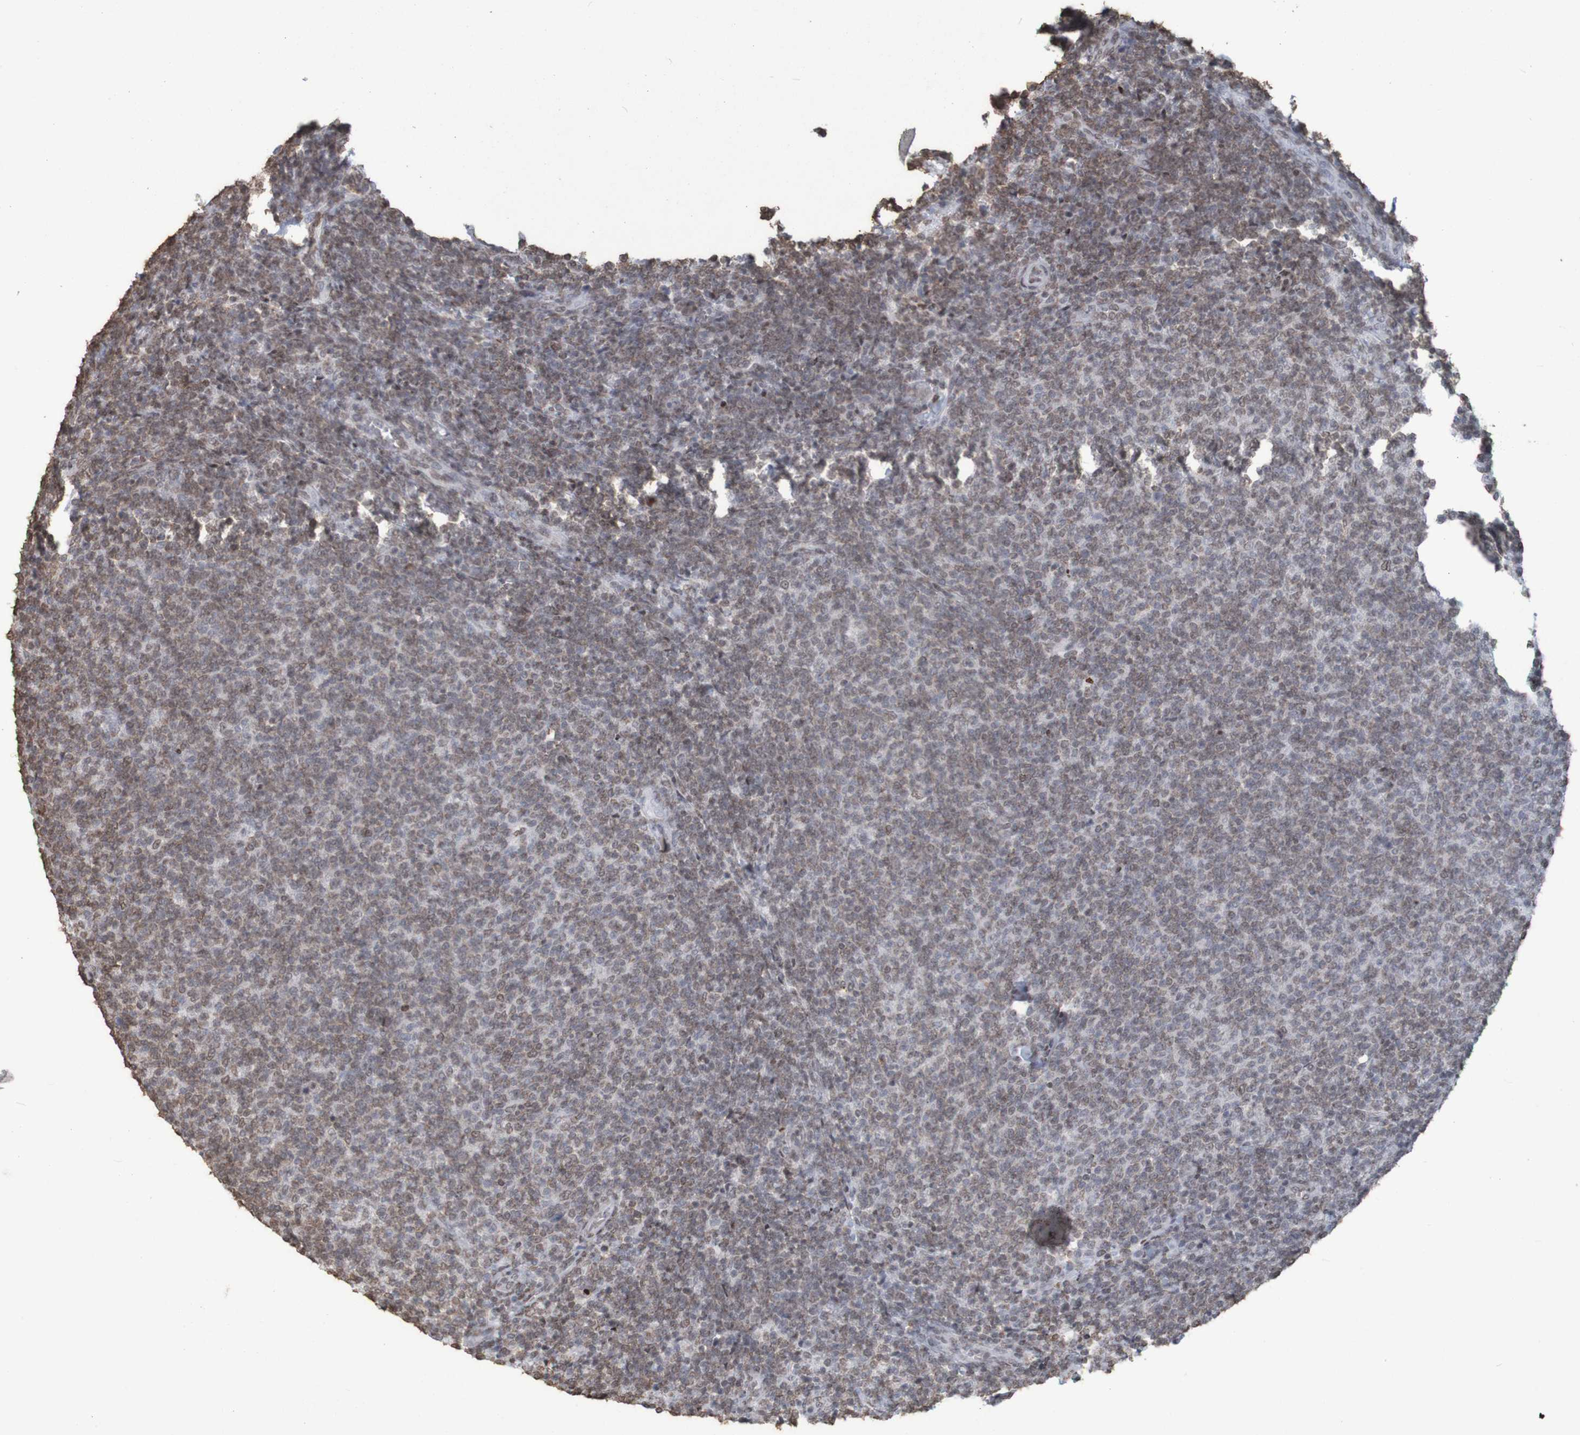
{"staining": {"intensity": "weak", "quantity": ">75%", "location": "nuclear"}, "tissue": "lymphoma", "cell_type": "Tumor cells", "image_type": "cancer", "snomed": [{"axis": "morphology", "description": "Malignant lymphoma, non-Hodgkin's type, Low grade"}, {"axis": "topography", "description": "Lymph node"}], "caption": "Immunohistochemistry (IHC) micrograph of lymphoma stained for a protein (brown), which reveals low levels of weak nuclear staining in about >75% of tumor cells.", "gene": "GFI1", "patient": {"sex": "male", "age": 66}}